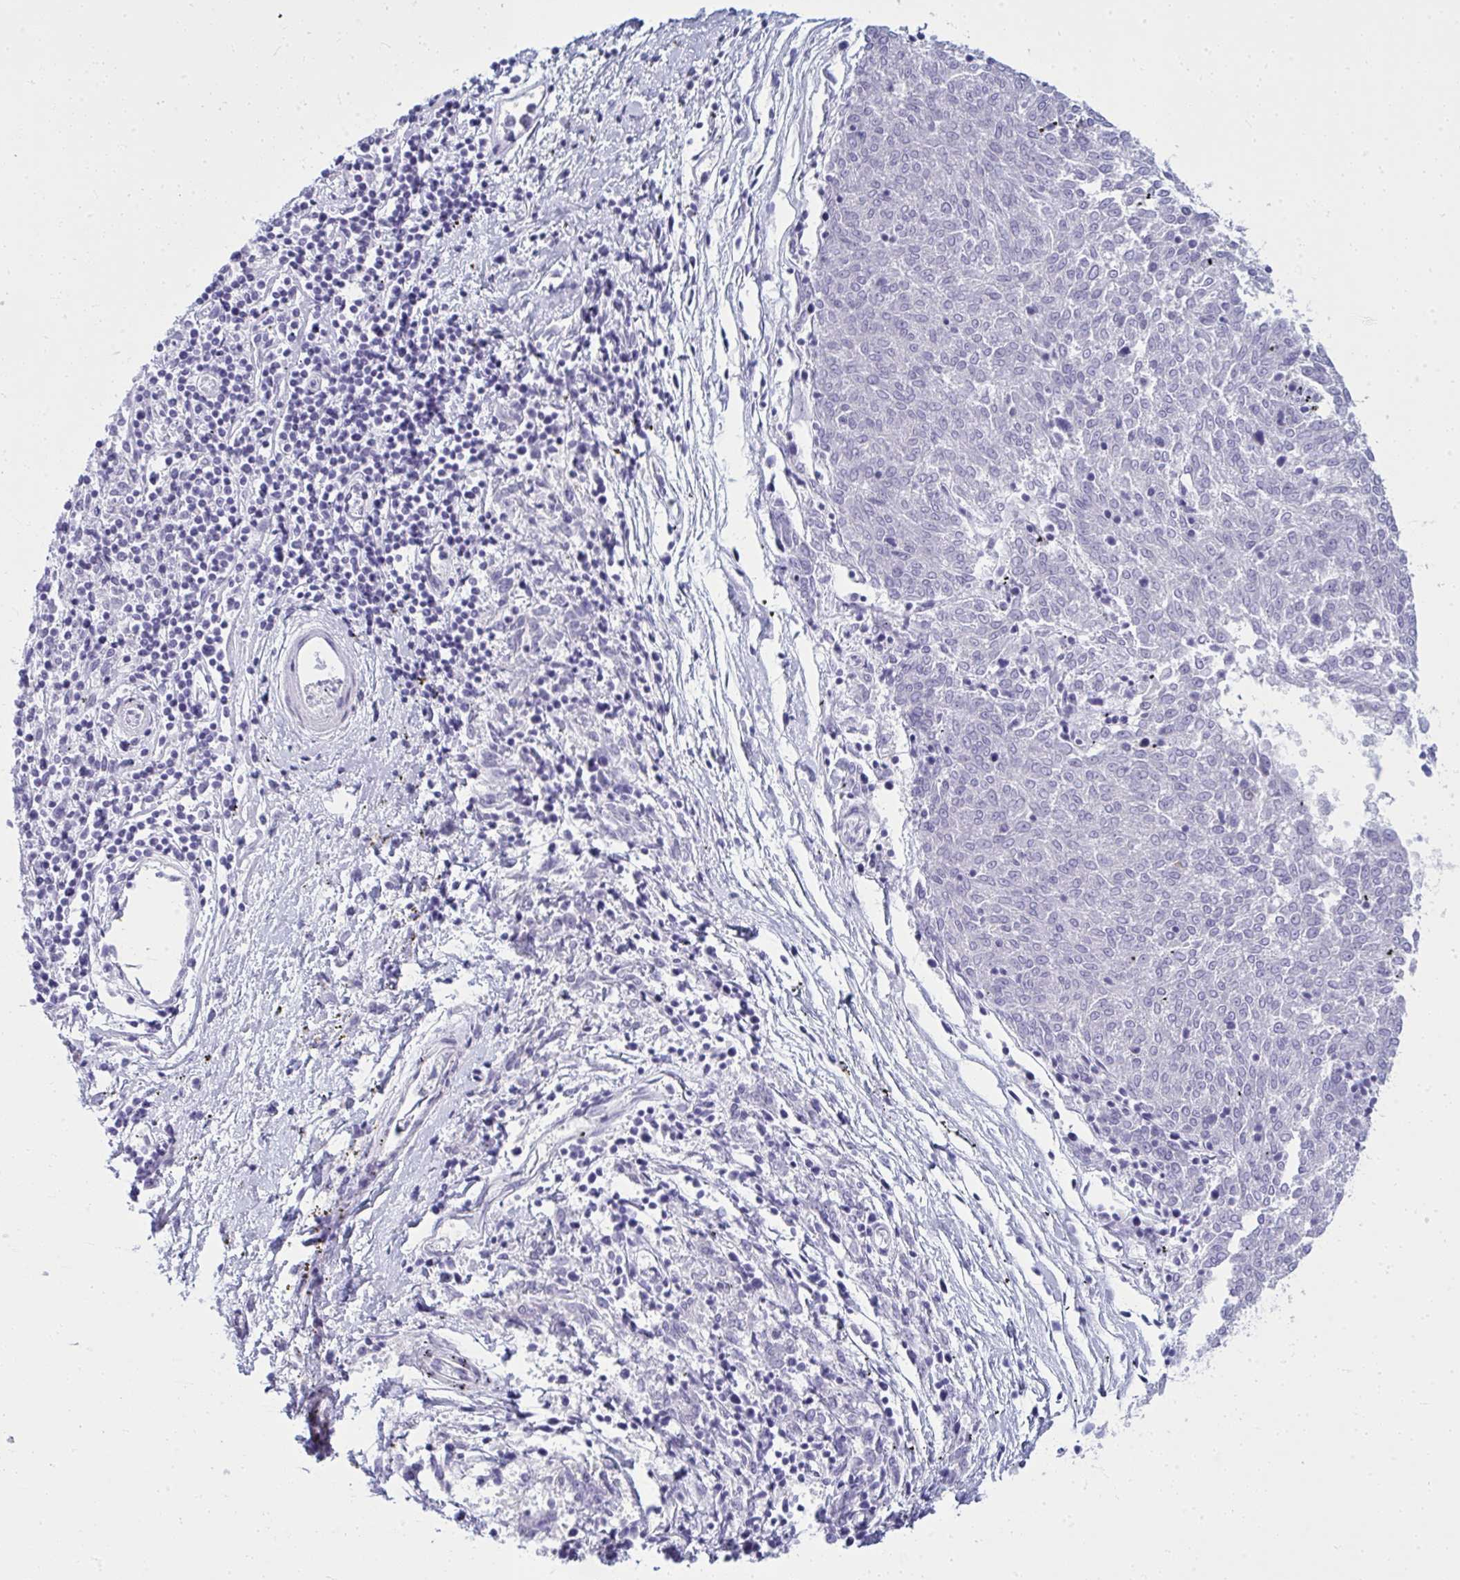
{"staining": {"intensity": "negative", "quantity": "none", "location": "none"}, "tissue": "melanoma", "cell_type": "Tumor cells", "image_type": "cancer", "snomed": [{"axis": "morphology", "description": "Malignant melanoma, NOS"}, {"axis": "topography", "description": "Skin"}], "caption": "This is a image of IHC staining of malignant melanoma, which shows no staining in tumor cells.", "gene": "QDPR", "patient": {"sex": "female", "age": 72}}